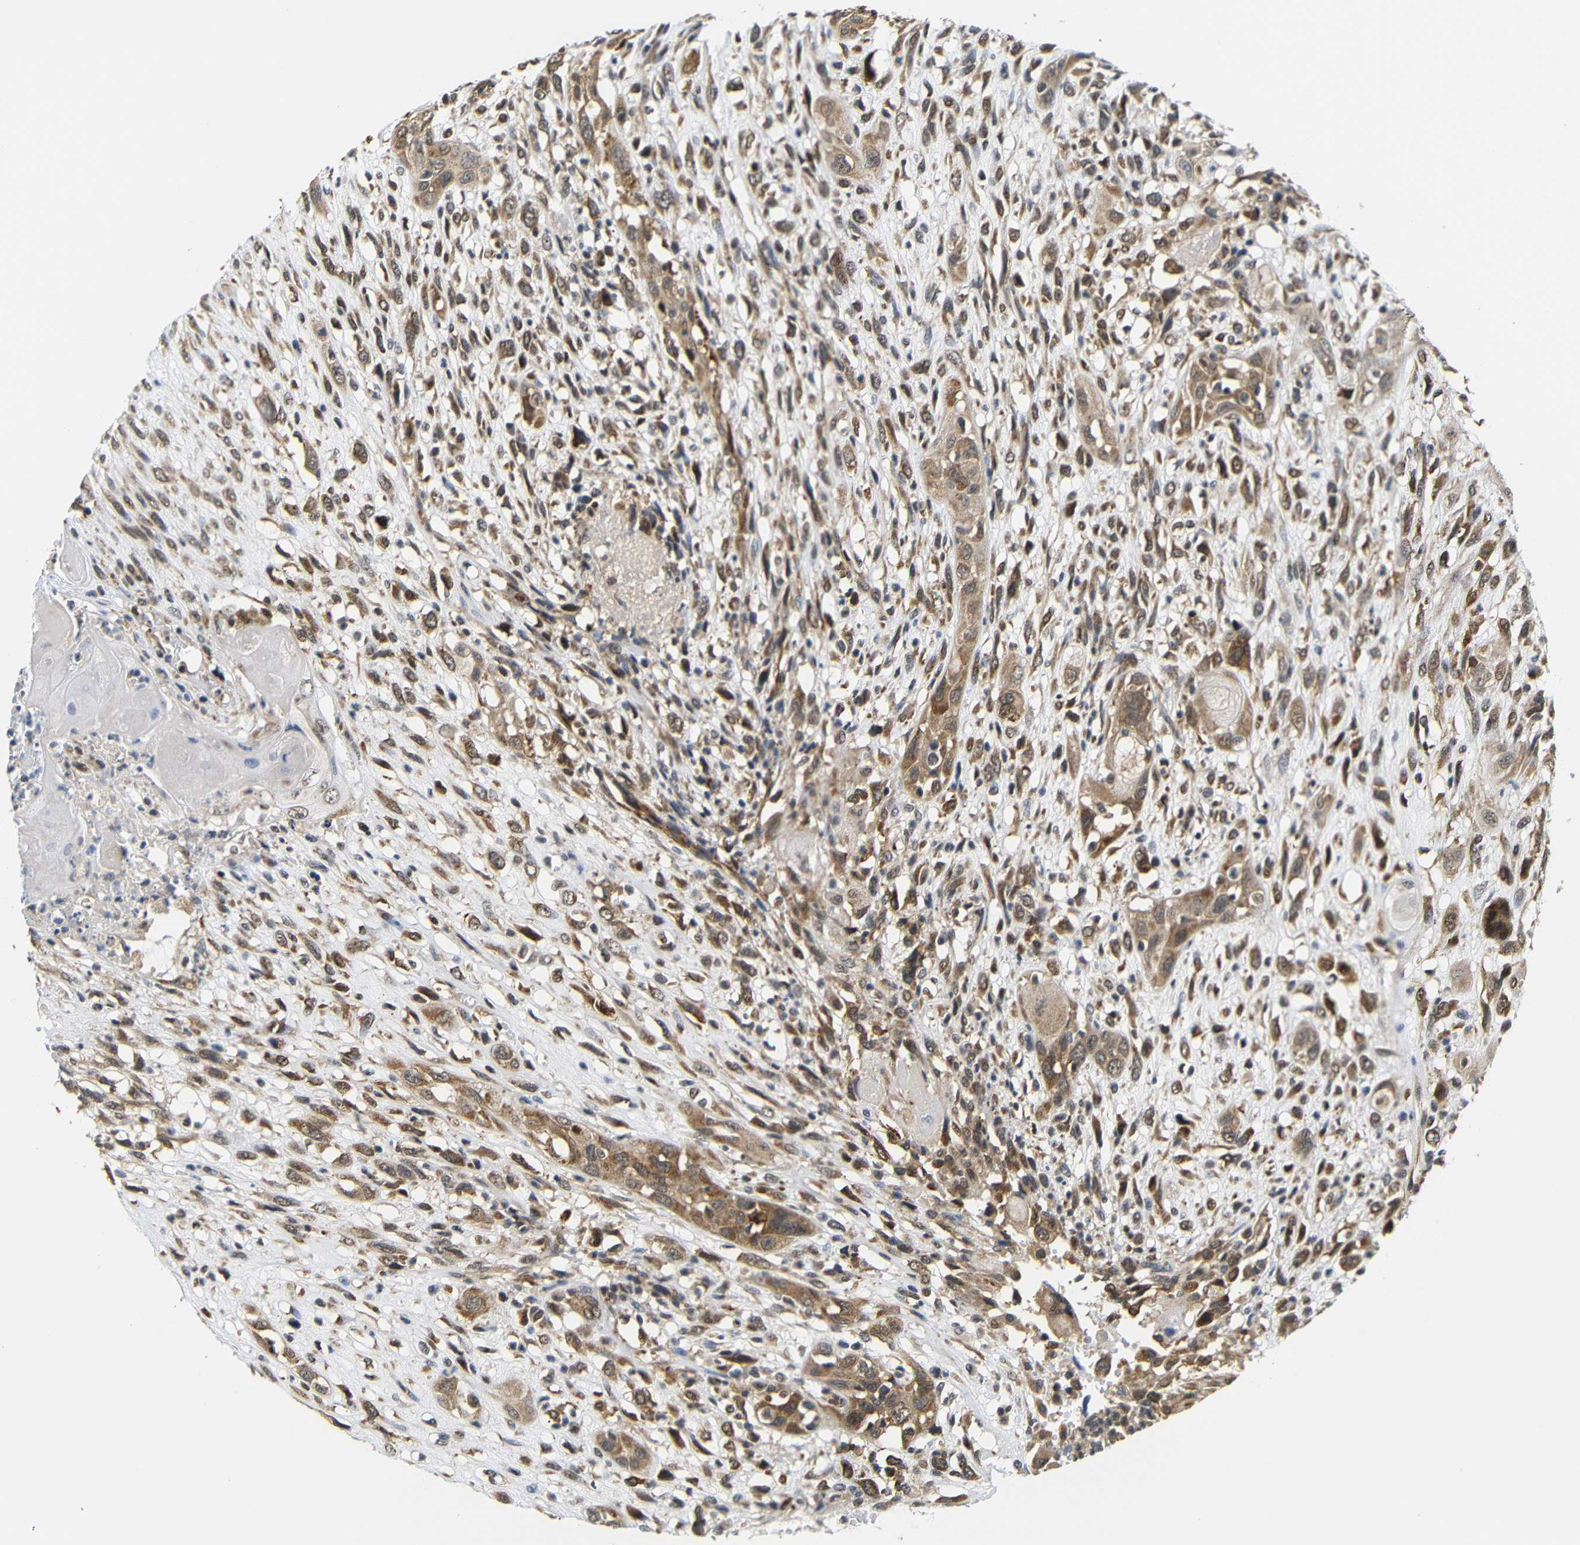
{"staining": {"intensity": "moderate", "quantity": ">75%", "location": "cytoplasmic/membranous"}, "tissue": "head and neck cancer", "cell_type": "Tumor cells", "image_type": "cancer", "snomed": [{"axis": "morphology", "description": "Necrosis, NOS"}, {"axis": "morphology", "description": "Neoplasm, malignant, NOS"}, {"axis": "topography", "description": "Salivary gland"}, {"axis": "topography", "description": "Head-Neck"}], "caption": "Brown immunohistochemical staining in head and neck cancer (neoplasm (malignant)) demonstrates moderate cytoplasmic/membranous staining in approximately >75% of tumor cells.", "gene": "GJA5", "patient": {"sex": "male", "age": 43}}